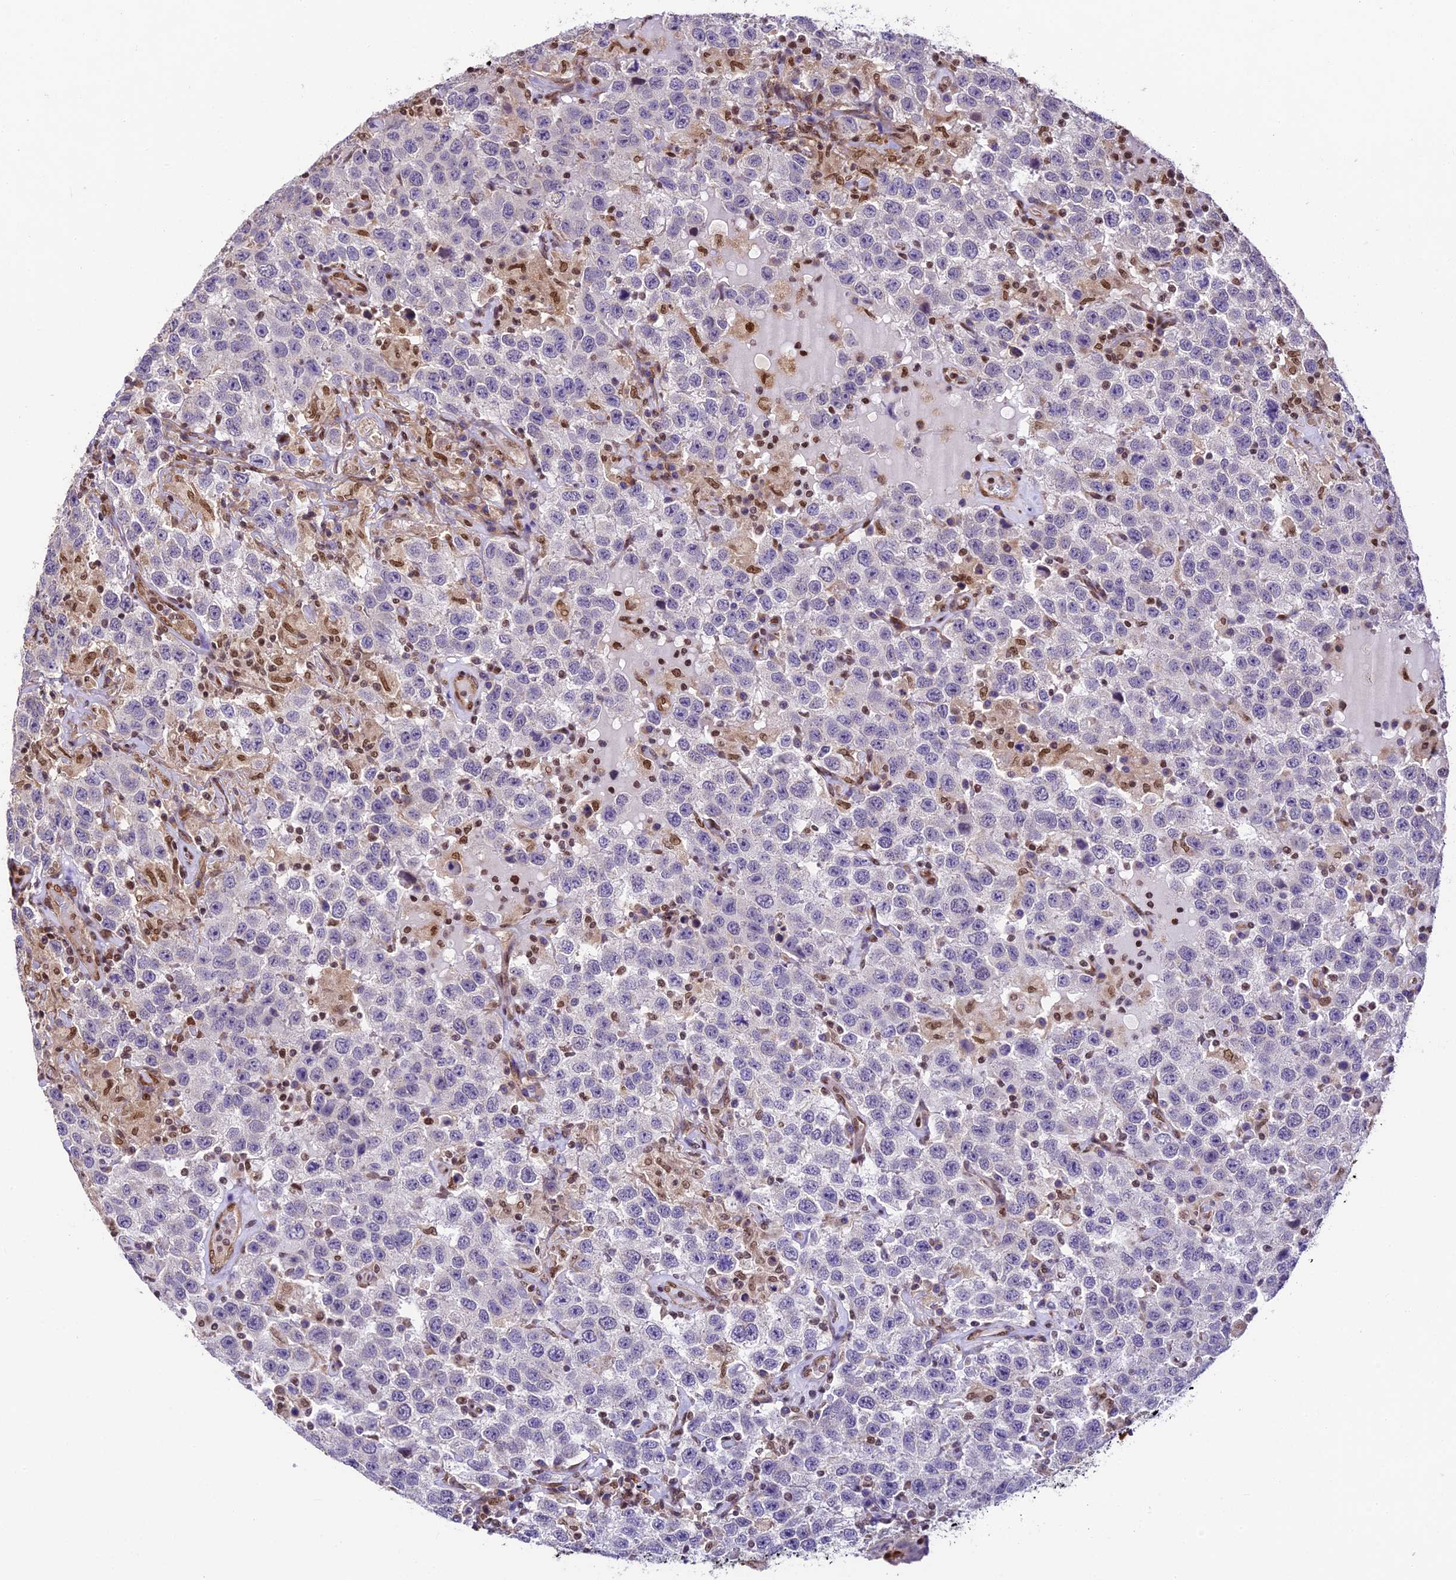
{"staining": {"intensity": "negative", "quantity": "none", "location": "none"}, "tissue": "testis cancer", "cell_type": "Tumor cells", "image_type": "cancer", "snomed": [{"axis": "morphology", "description": "Seminoma, NOS"}, {"axis": "topography", "description": "Testis"}], "caption": "This micrograph is of seminoma (testis) stained with IHC to label a protein in brown with the nuclei are counter-stained blue. There is no expression in tumor cells.", "gene": "TRIM22", "patient": {"sex": "male", "age": 41}}